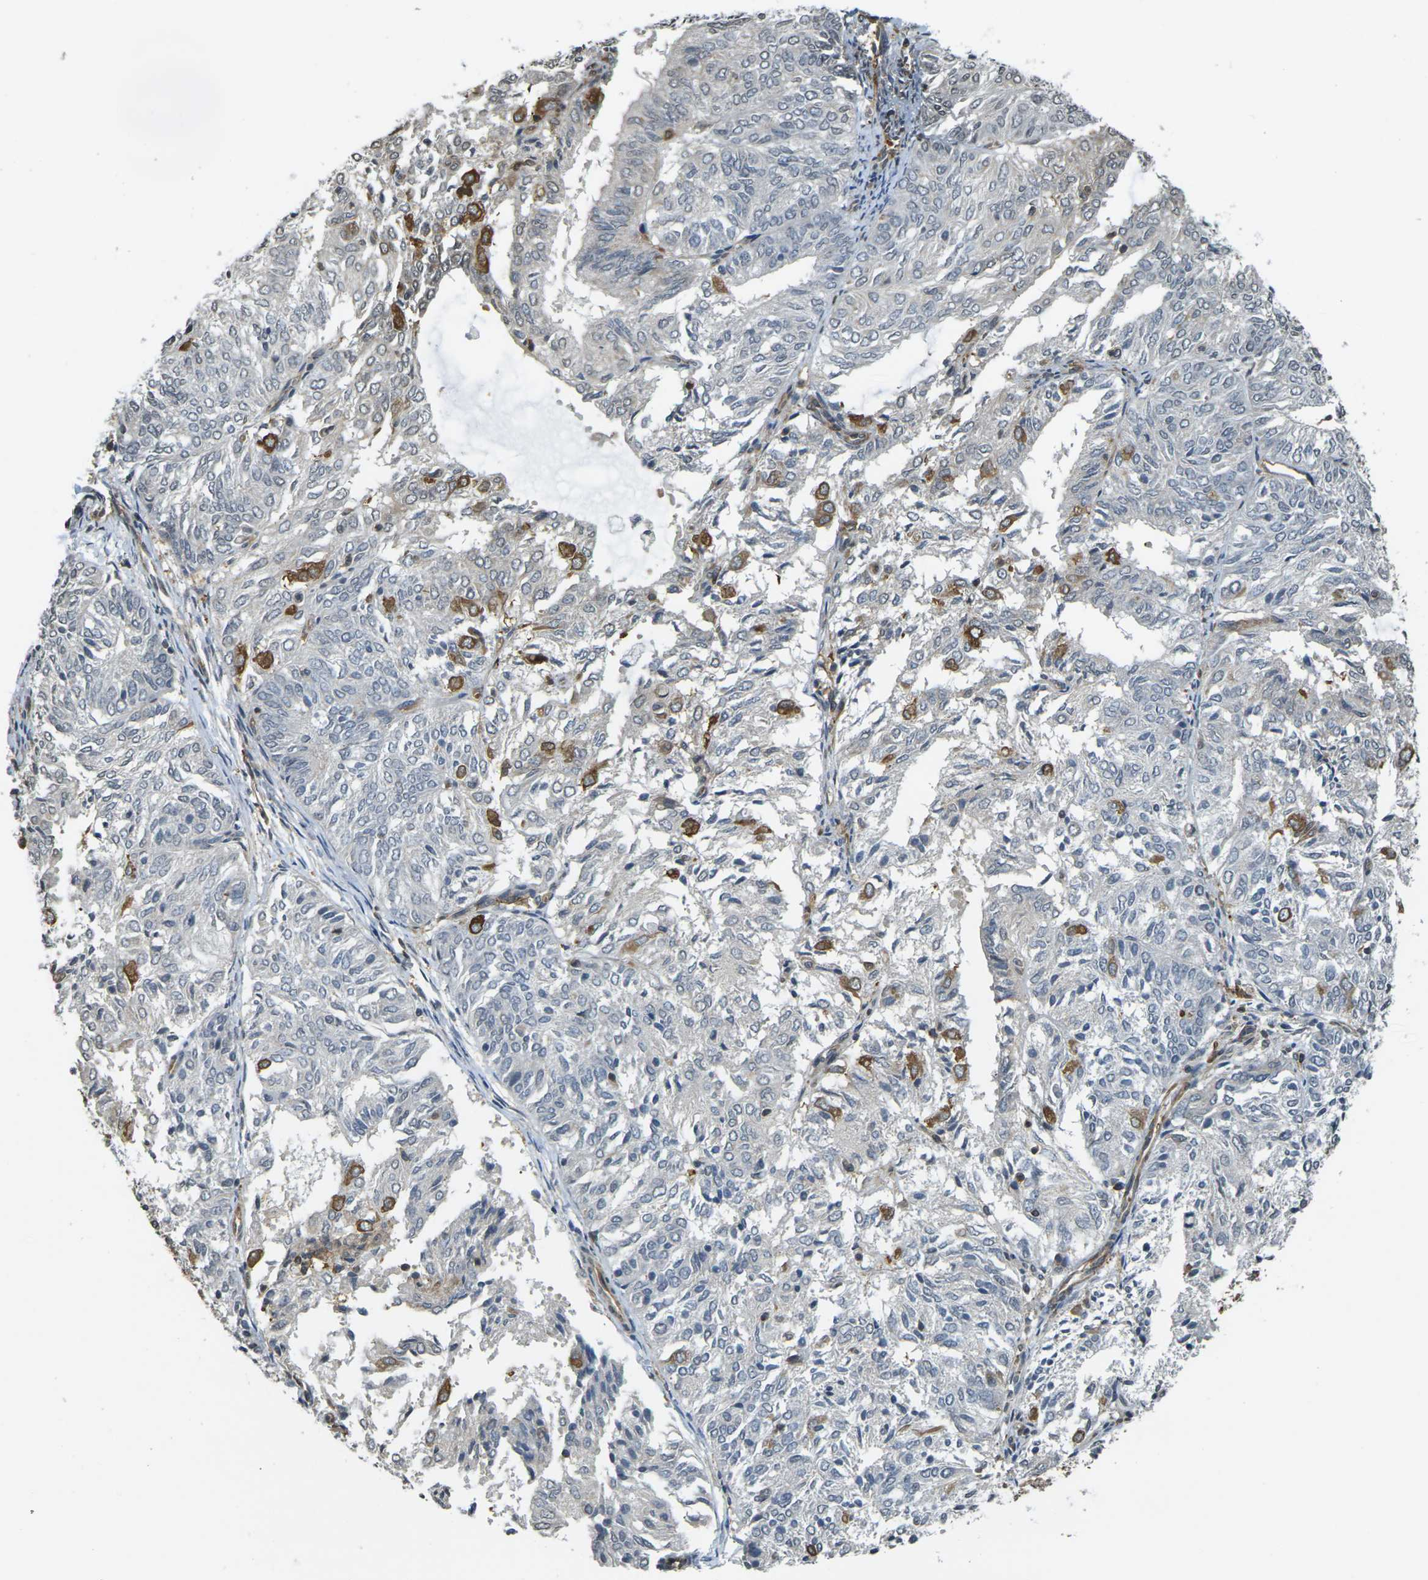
{"staining": {"intensity": "negative", "quantity": "none", "location": "none"}, "tissue": "endometrial cancer", "cell_type": "Tumor cells", "image_type": "cancer", "snomed": [{"axis": "morphology", "description": "Adenocarcinoma, NOS"}, {"axis": "topography", "description": "Uterus"}], "caption": "High power microscopy histopathology image of an IHC image of endometrial adenocarcinoma, revealing no significant expression in tumor cells. The staining is performed using DAB brown chromogen with nuclei counter-stained in using hematoxylin.", "gene": "CAST", "patient": {"sex": "female", "age": 60}}